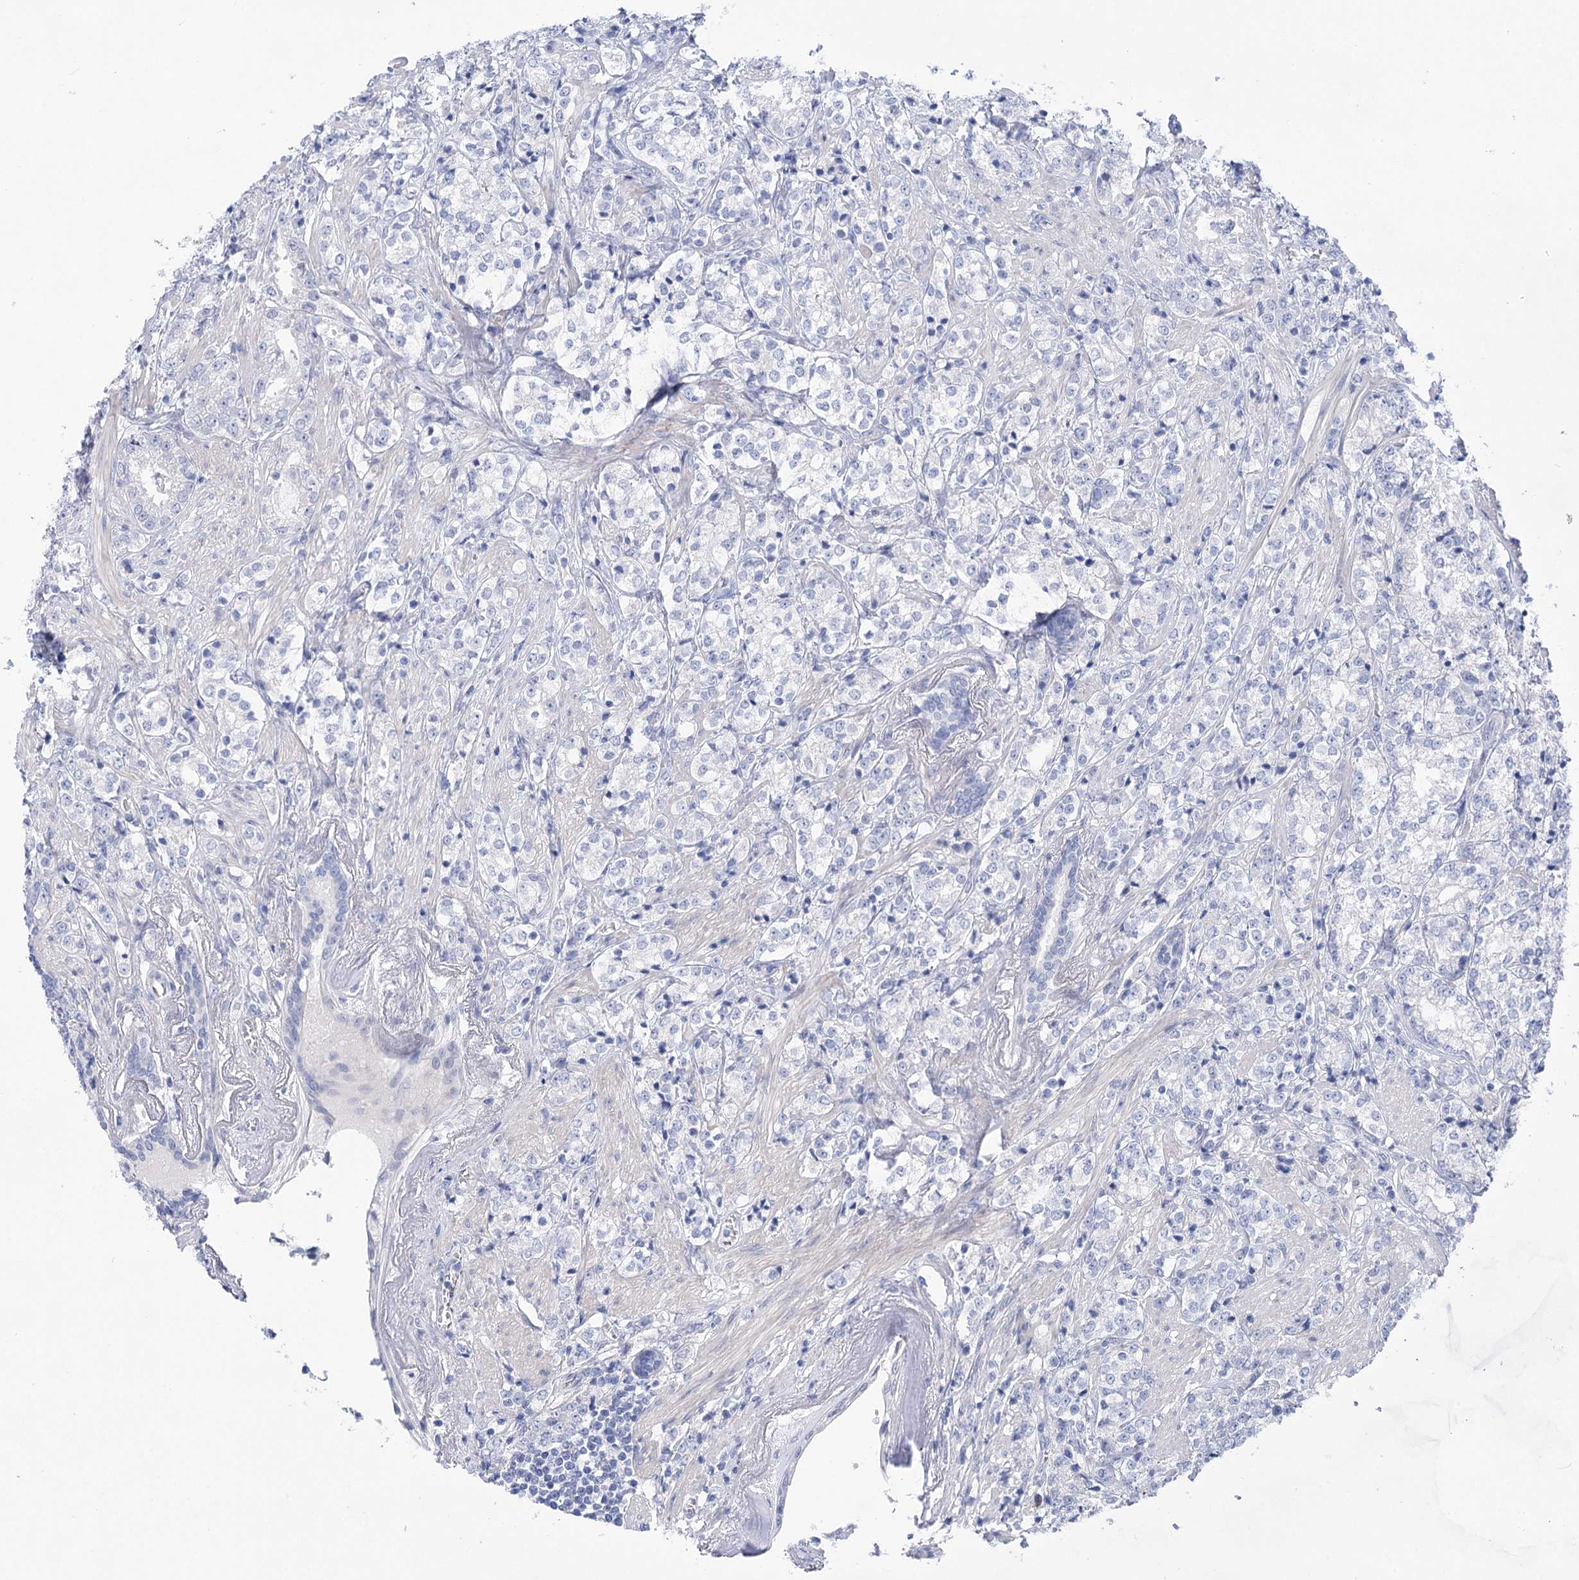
{"staining": {"intensity": "negative", "quantity": "none", "location": "none"}, "tissue": "prostate cancer", "cell_type": "Tumor cells", "image_type": "cancer", "snomed": [{"axis": "morphology", "description": "Adenocarcinoma, High grade"}, {"axis": "topography", "description": "Prostate"}], "caption": "The IHC photomicrograph has no significant expression in tumor cells of prostate cancer (adenocarcinoma (high-grade)) tissue.", "gene": "LALBA", "patient": {"sex": "male", "age": 69}}